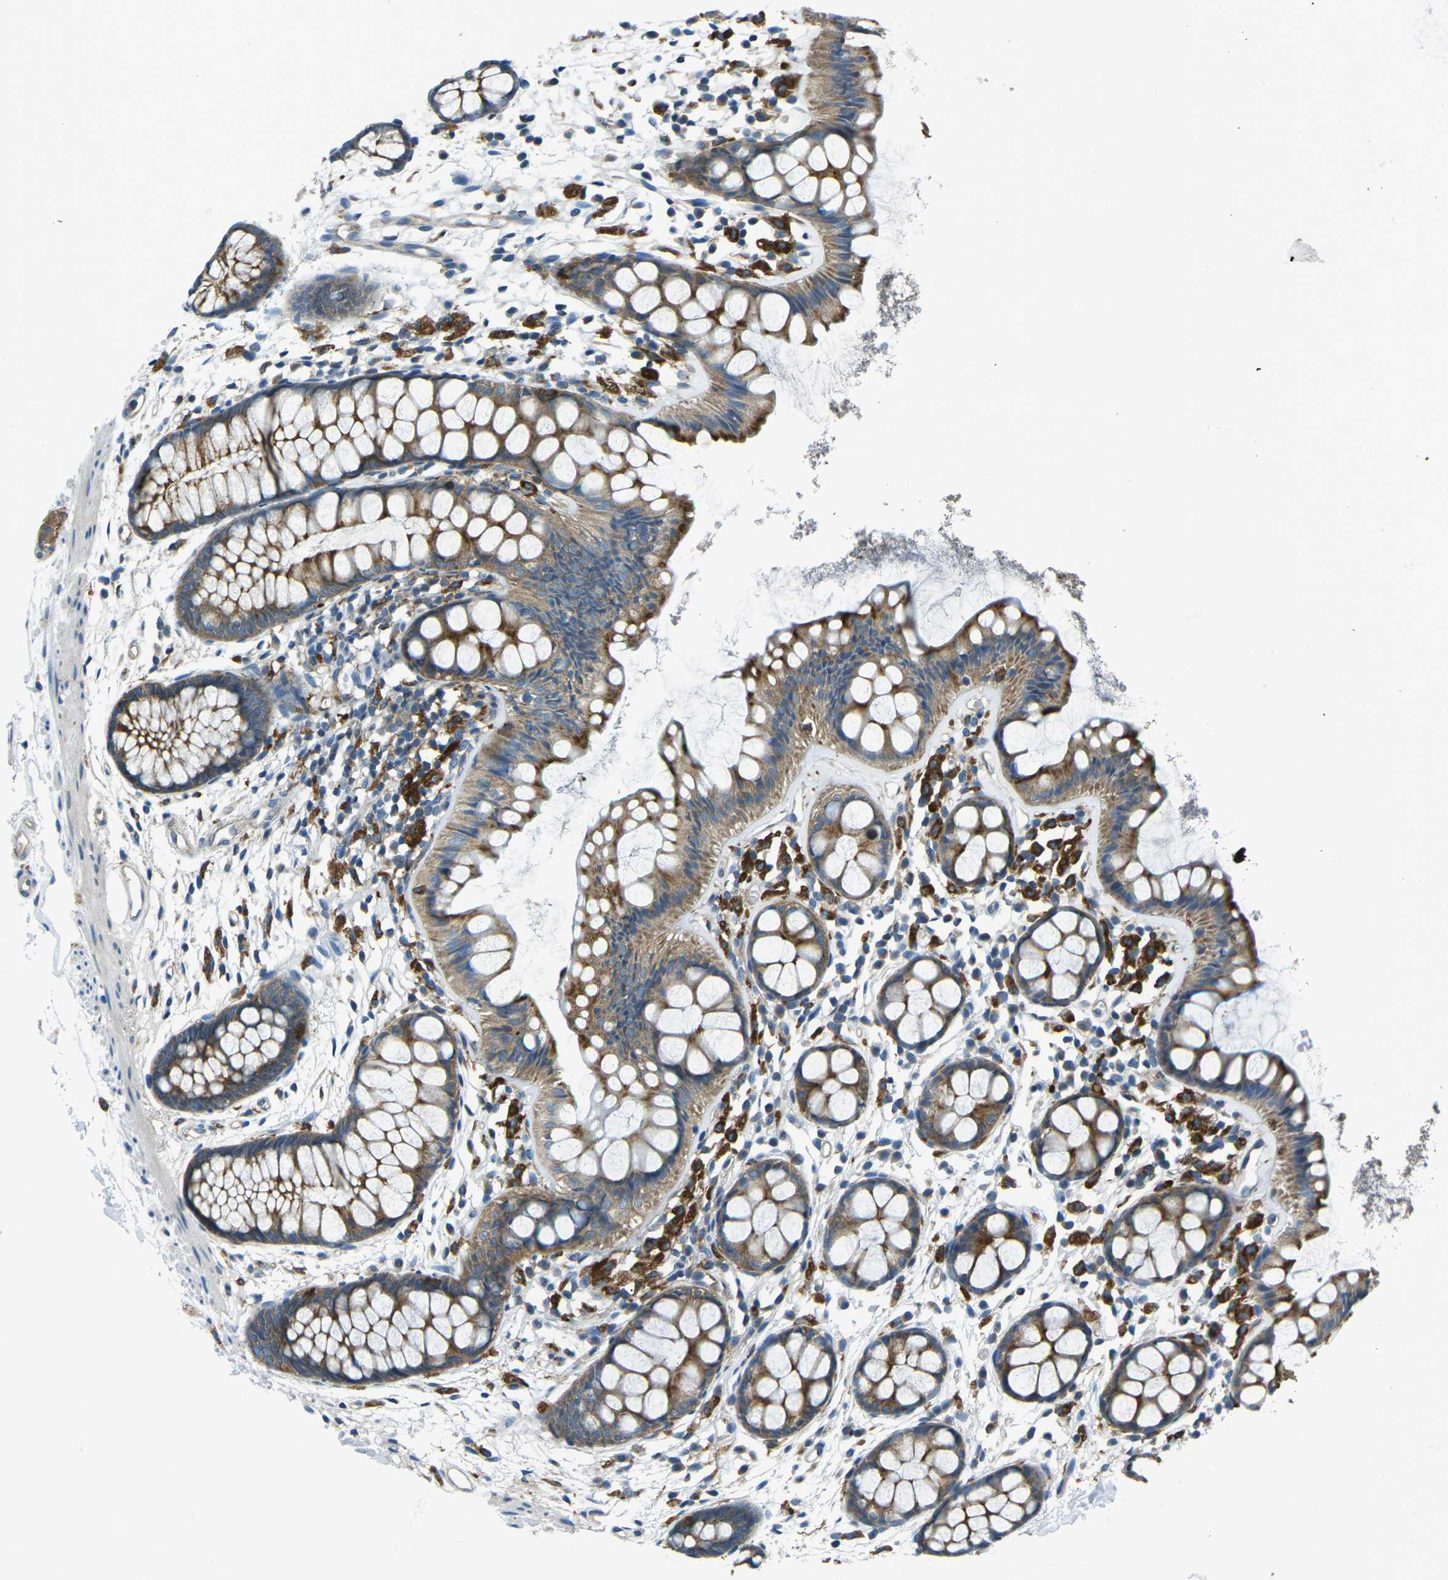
{"staining": {"intensity": "moderate", "quantity": ">75%", "location": "cytoplasmic/membranous"}, "tissue": "rectum", "cell_type": "Glandular cells", "image_type": "normal", "snomed": [{"axis": "morphology", "description": "Normal tissue, NOS"}, {"axis": "topography", "description": "Rectum"}], "caption": "High-power microscopy captured an immunohistochemistry image of benign rectum, revealing moderate cytoplasmic/membranous expression in about >75% of glandular cells. The staining was performed using DAB to visualize the protein expression in brown, while the nuclei were stained in blue with hematoxylin (Magnification: 20x).", "gene": "CDK17", "patient": {"sex": "female", "age": 66}}